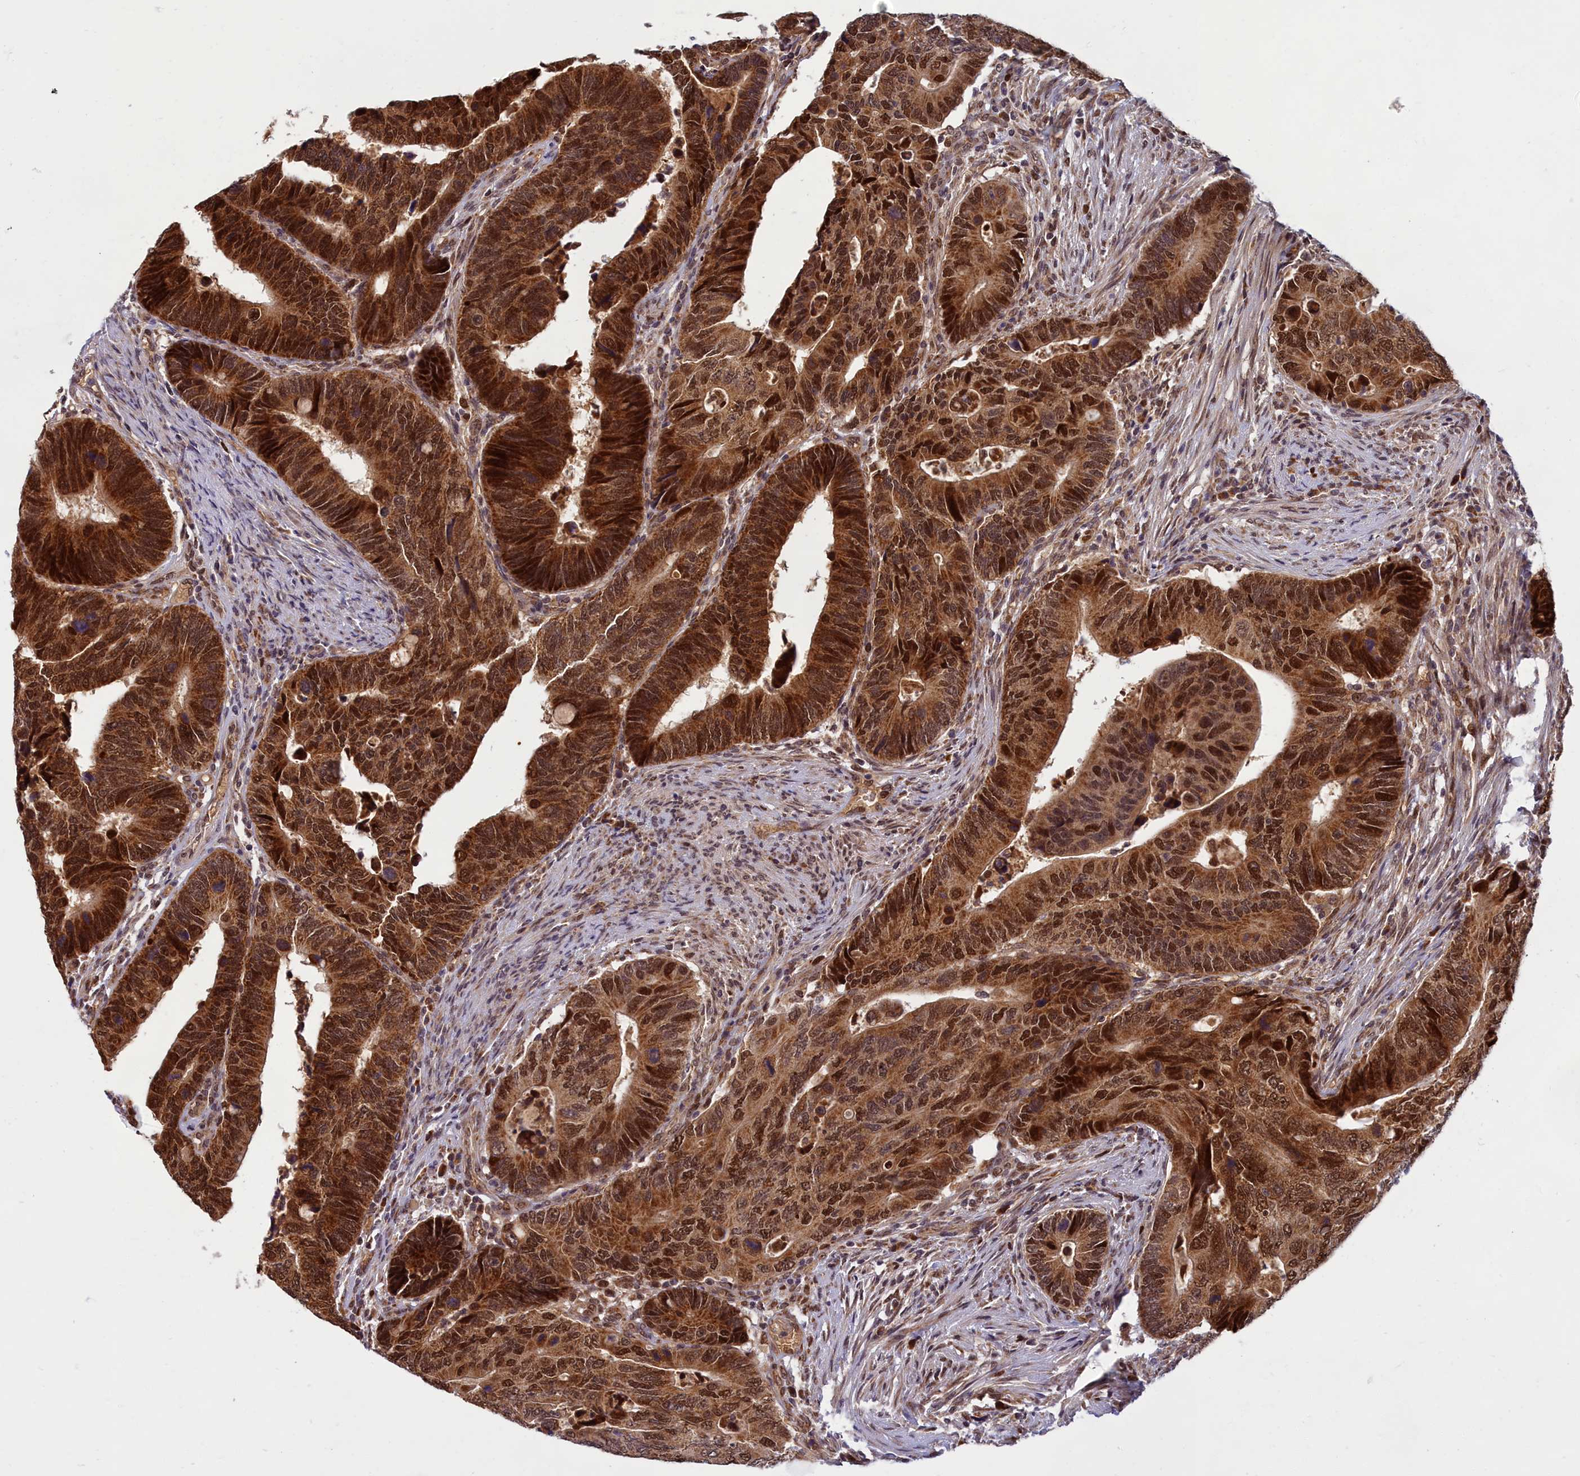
{"staining": {"intensity": "strong", "quantity": ">75%", "location": "cytoplasmic/membranous,nuclear"}, "tissue": "colorectal cancer", "cell_type": "Tumor cells", "image_type": "cancer", "snomed": [{"axis": "morphology", "description": "Adenocarcinoma, NOS"}, {"axis": "topography", "description": "Colon"}], "caption": "Brown immunohistochemical staining in human colorectal cancer (adenocarcinoma) exhibits strong cytoplasmic/membranous and nuclear positivity in about >75% of tumor cells. (Stains: DAB (3,3'-diaminobenzidine) in brown, nuclei in blue, Microscopy: brightfield microscopy at high magnification).", "gene": "EARS2", "patient": {"sex": "male", "age": 87}}